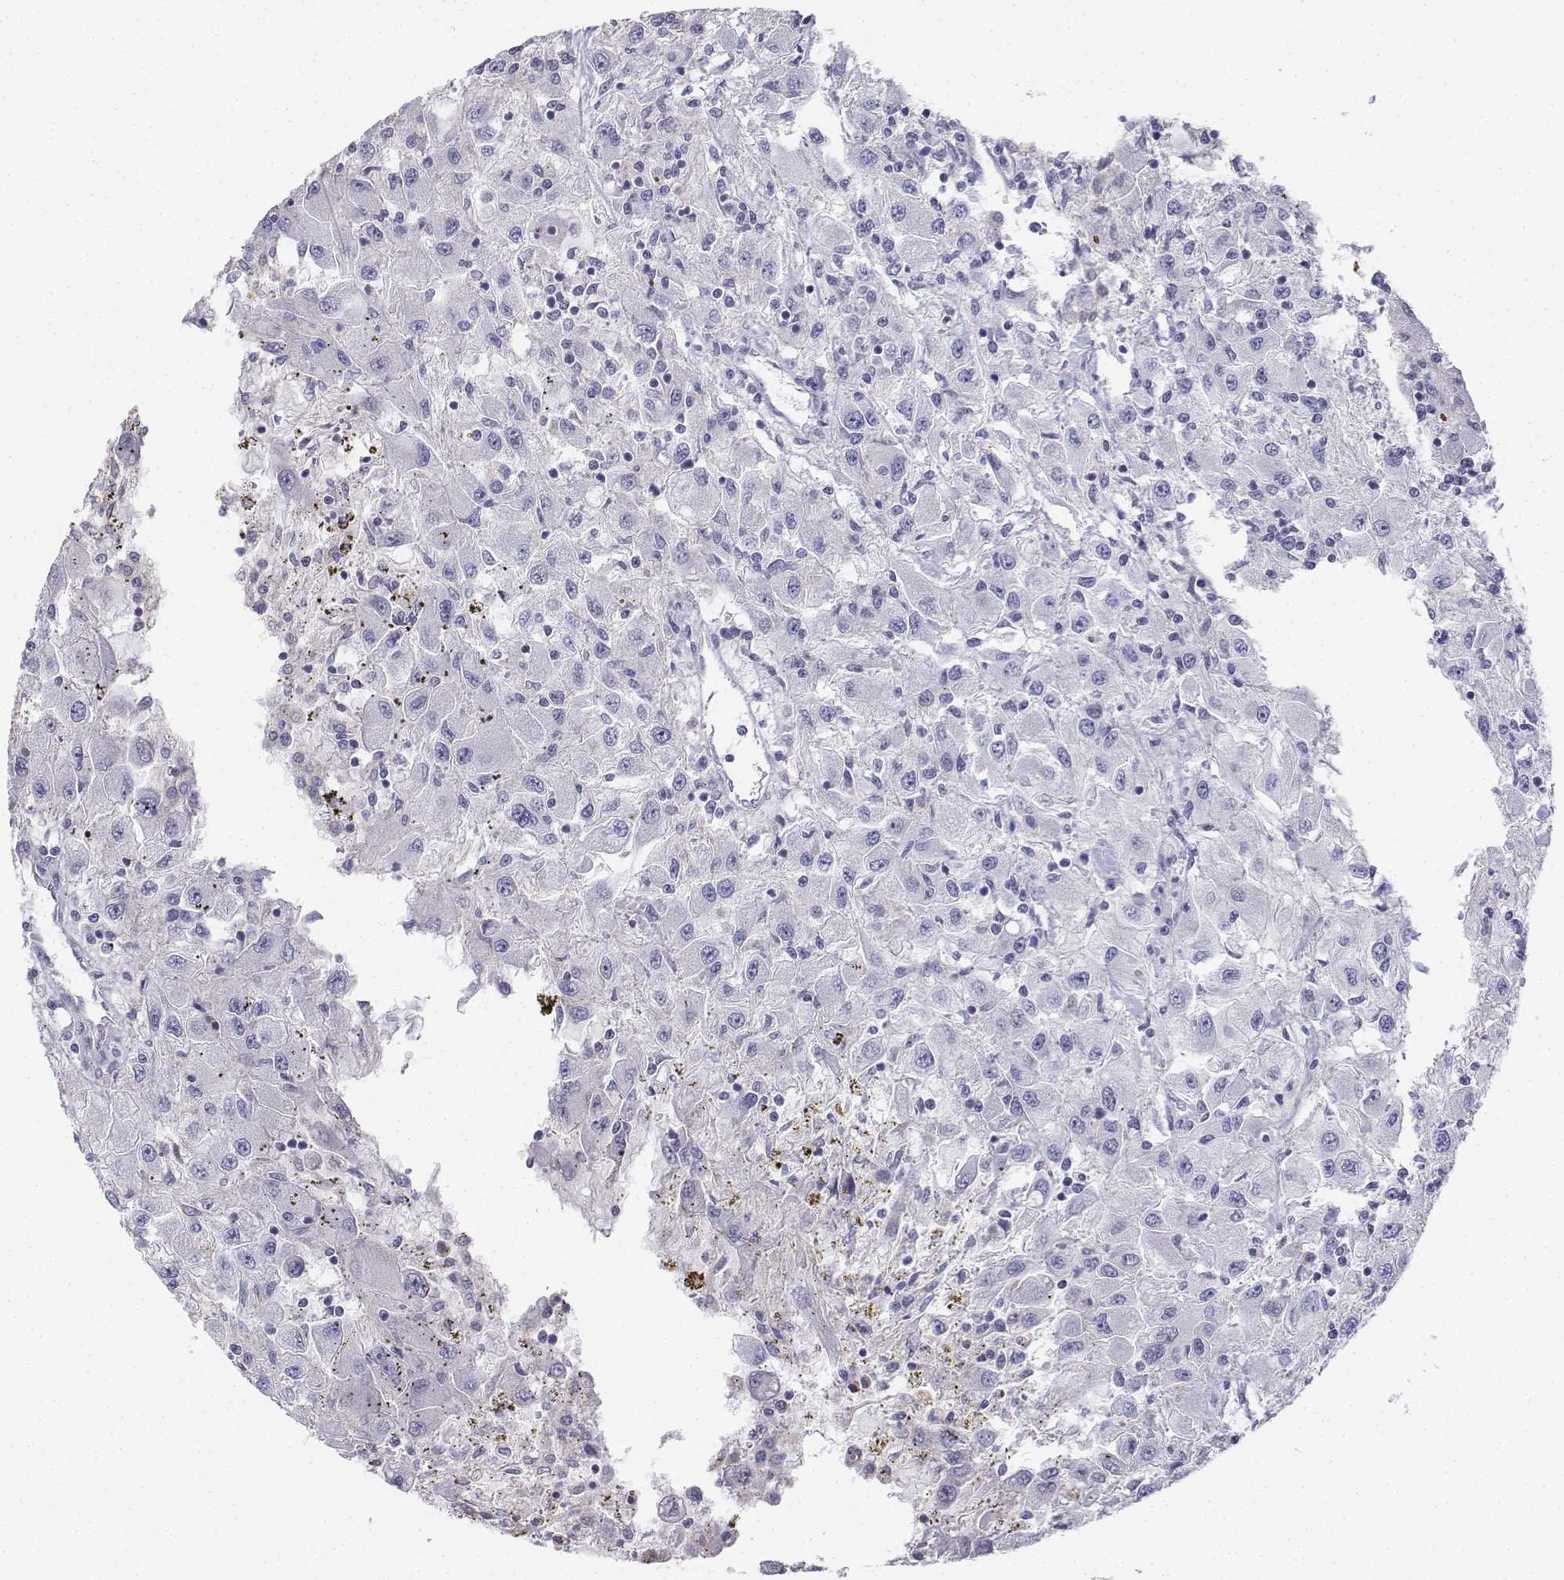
{"staining": {"intensity": "negative", "quantity": "none", "location": "none"}, "tissue": "renal cancer", "cell_type": "Tumor cells", "image_type": "cancer", "snomed": [{"axis": "morphology", "description": "Adenocarcinoma, NOS"}, {"axis": "topography", "description": "Kidney"}], "caption": "This is an immunohistochemistry (IHC) micrograph of human renal cancer (adenocarcinoma). There is no positivity in tumor cells.", "gene": "LGSN", "patient": {"sex": "female", "age": 67}}